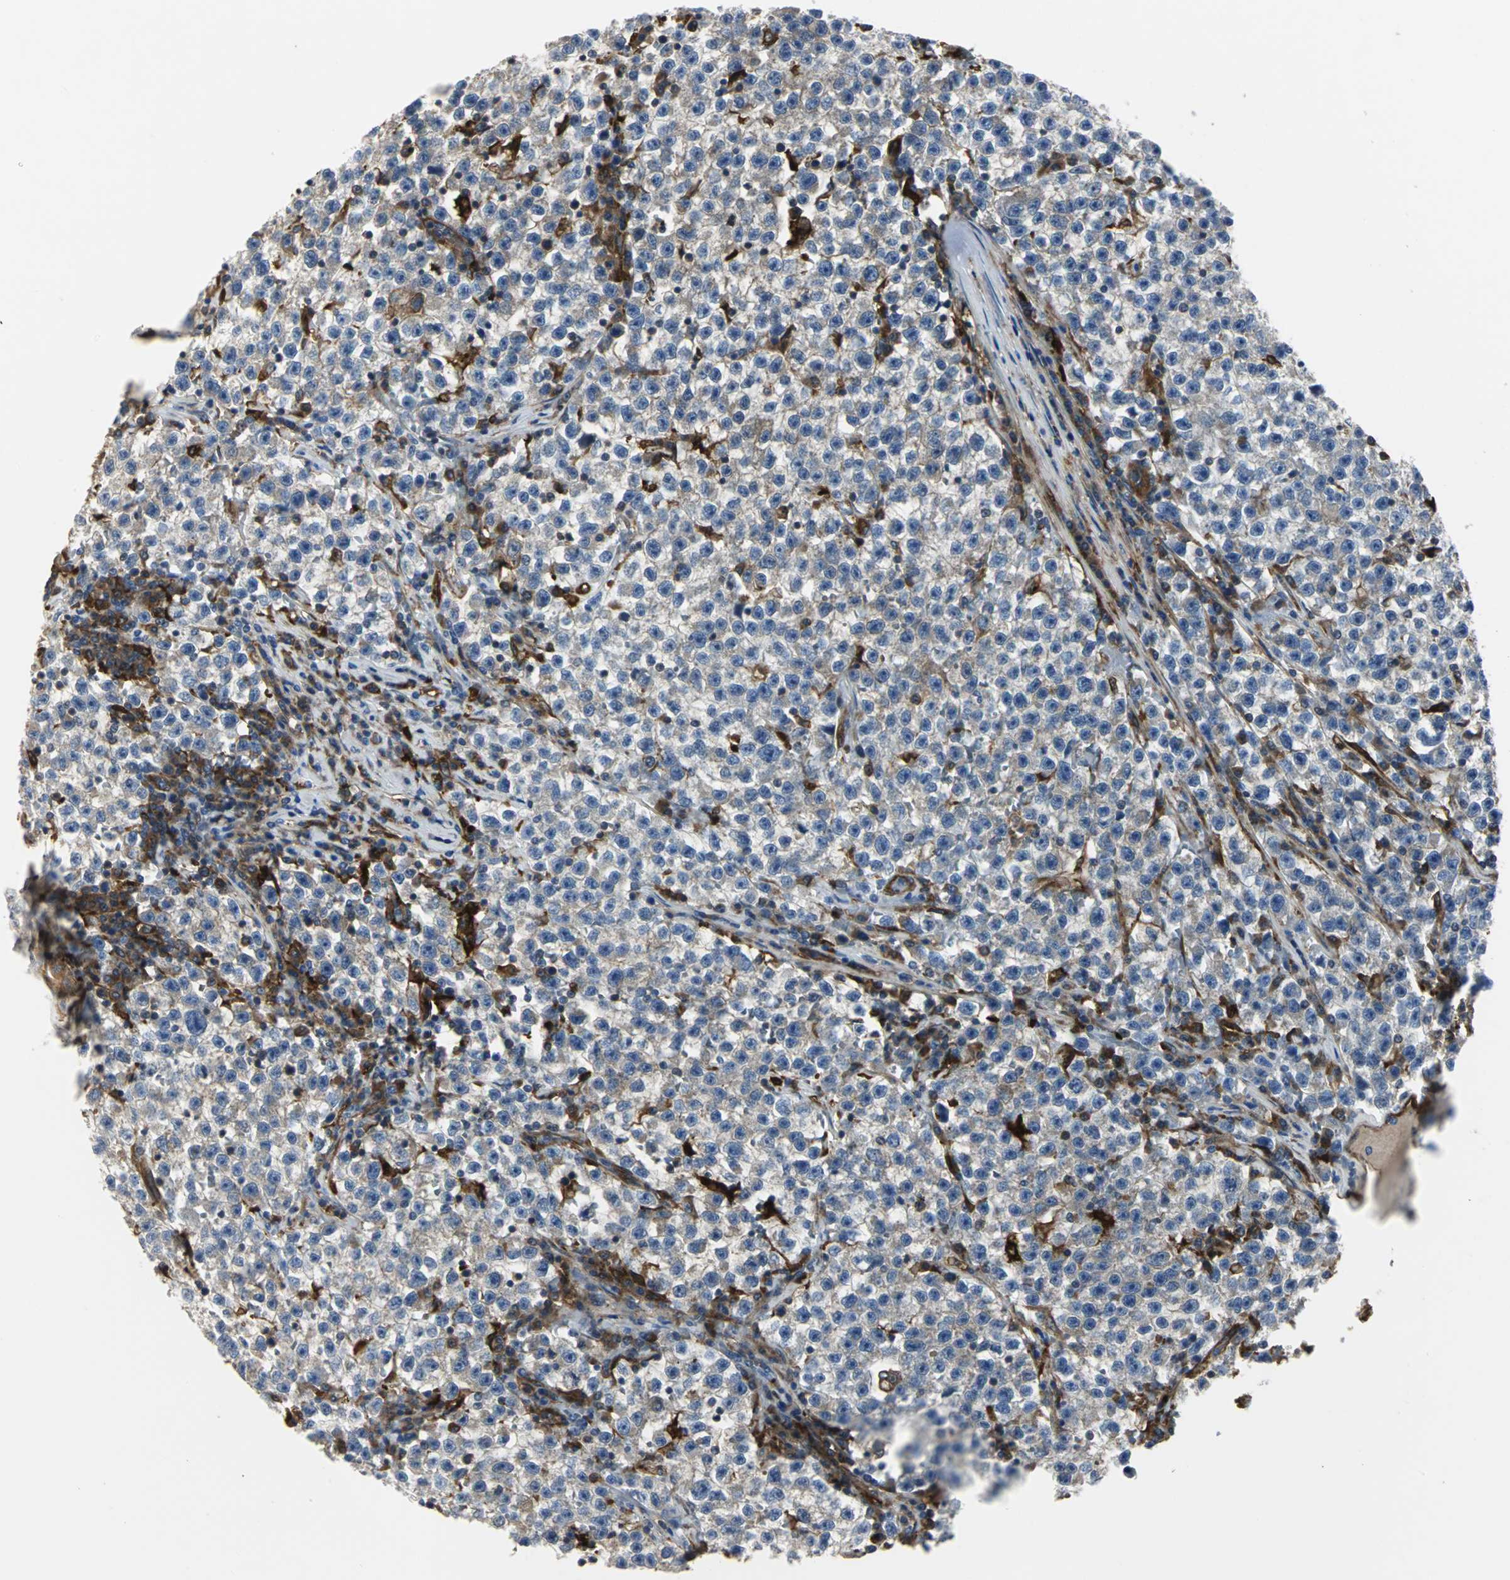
{"staining": {"intensity": "moderate", "quantity": "<25%", "location": "cytoplasmic/membranous"}, "tissue": "testis cancer", "cell_type": "Tumor cells", "image_type": "cancer", "snomed": [{"axis": "morphology", "description": "Seminoma, NOS"}, {"axis": "topography", "description": "Testis"}], "caption": "Human testis cancer (seminoma) stained with a brown dye demonstrates moderate cytoplasmic/membranous positive expression in about <25% of tumor cells.", "gene": "CHRNB1", "patient": {"sex": "male", "age": 22}}